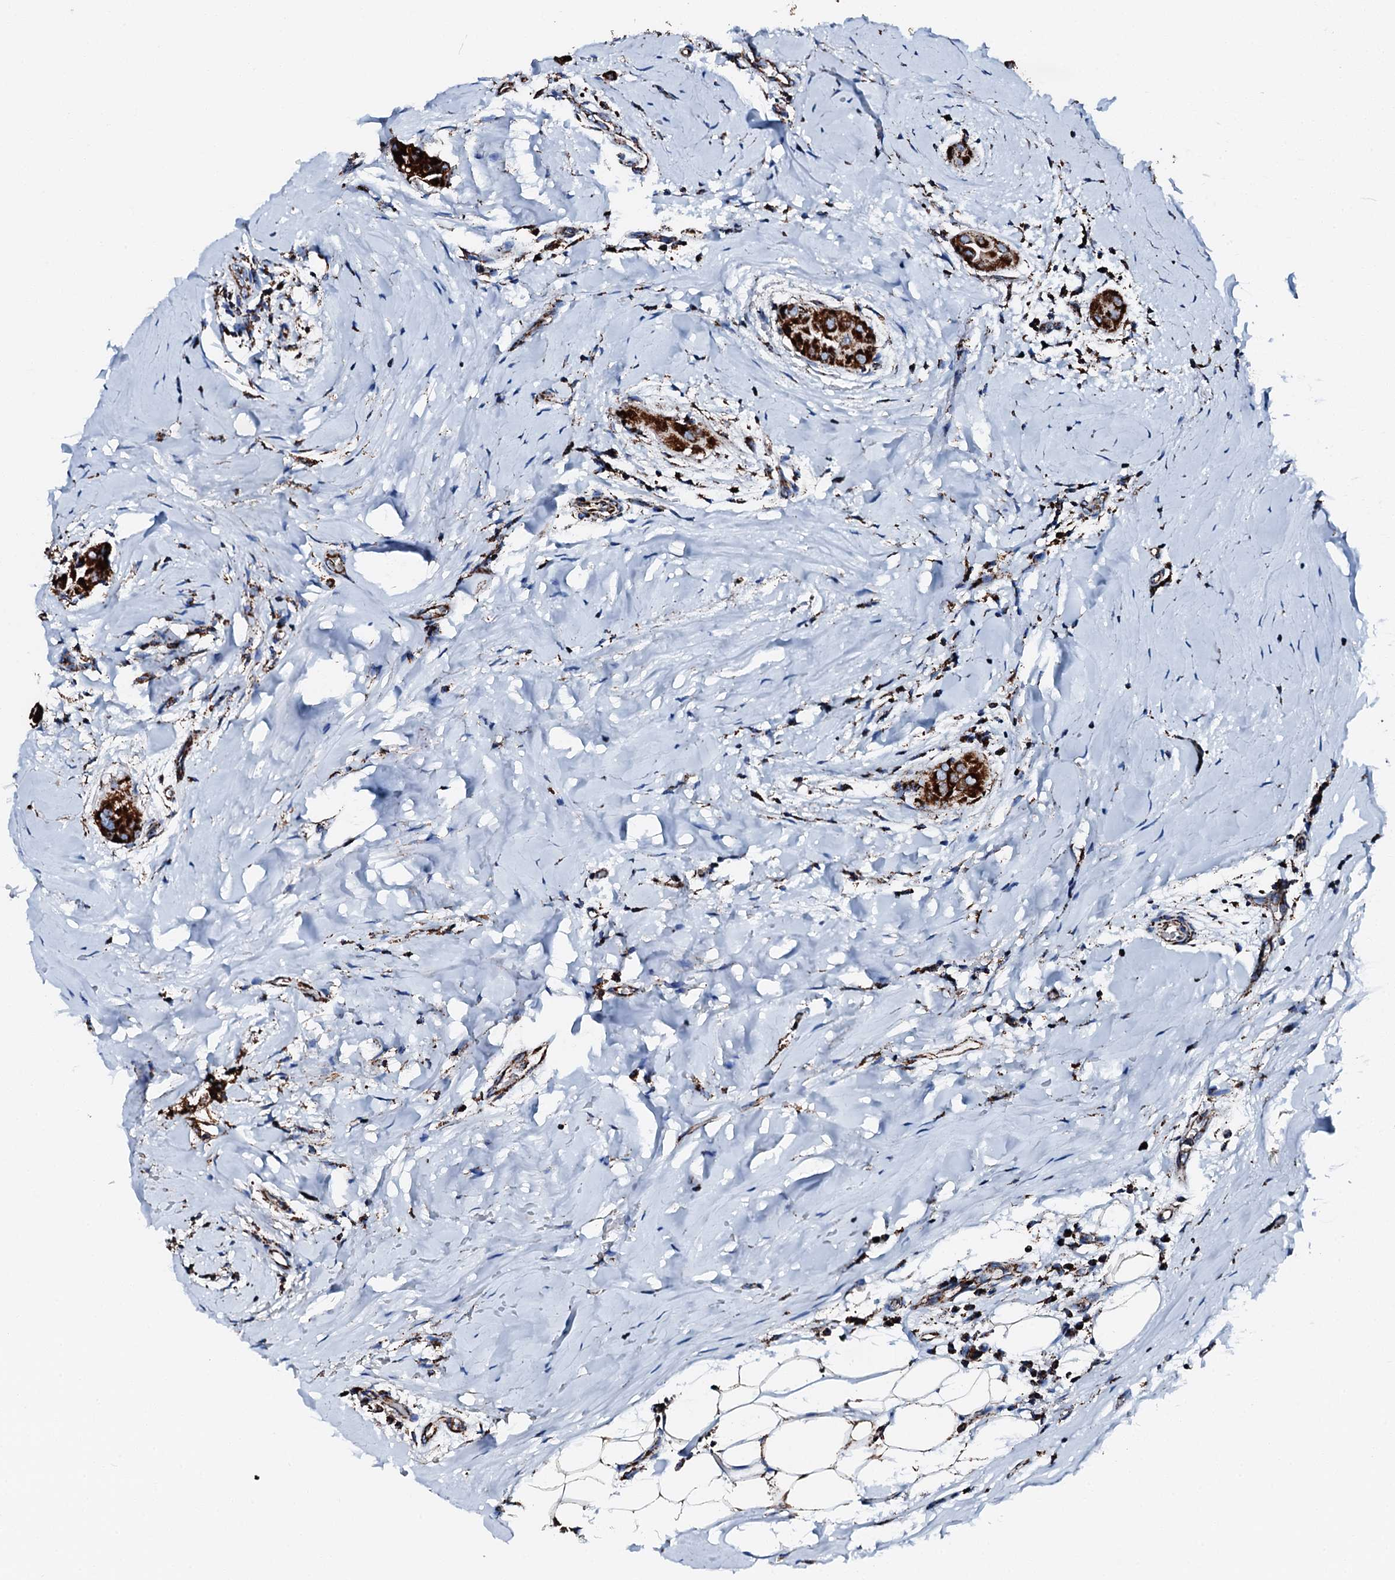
{"staining": {"intensity": "strong", "quantity": ">75%", "location": "cytoplasmic/membranous"}, "tissue": "thyroid cancer", "cell_type": "Tumor cells", "image_type": "cancer", "snomed": [{"axis": "morphology", "description": "Papillary adenocarcinoma, NOS"}, {"axis": "topography", "description": "Thyroid gland"}], "caption": "This is an image of immunohistochemistry staining of papillary adenocarcinoma (thyroid), which shows strong positivity in the cytoplasmic/membranous of tumor cells.", "gene": "HADH", "patient": {"sex": "male", "age": 33}}